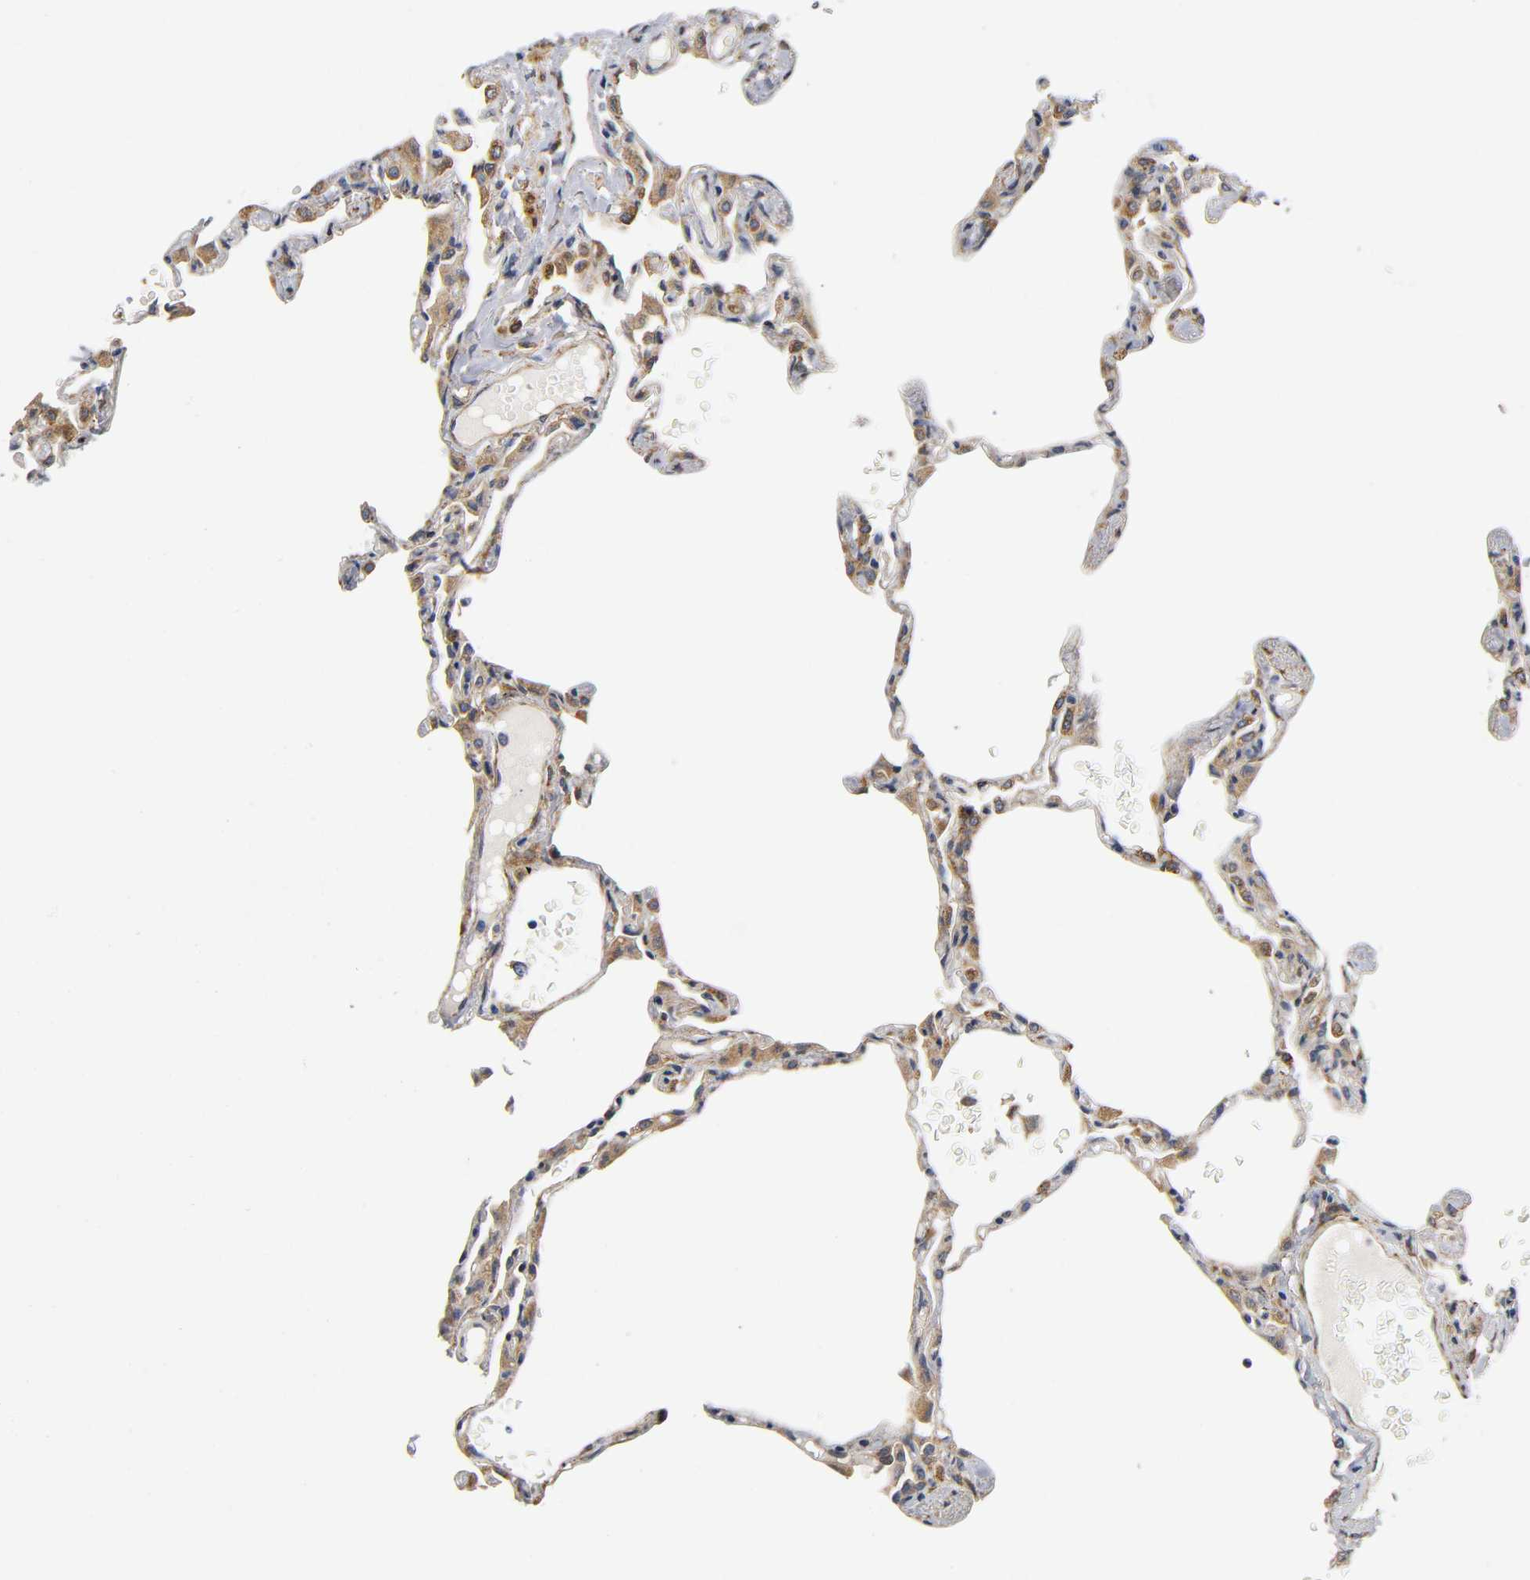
{"staining": {"intensity": "moderate", "quantity": "25%-75%", "location": "cytoplasmic/membranous"}, "tissue": "lung", "cell_type": "Alveolar cells", "image_type": "normal", "snomed": [{"axis": "morphology", "description": "Normal tissue, NOS"}, {"axis": "topography", "description": "Lung"}], "caption": "A medium amount of moderate cytoplasmic/membranous staining is identified in approximately 25%-75% of alveolar cells in normal lung.", "gene": "SOS2", "patient": {"sex": "female", "age": 49}}